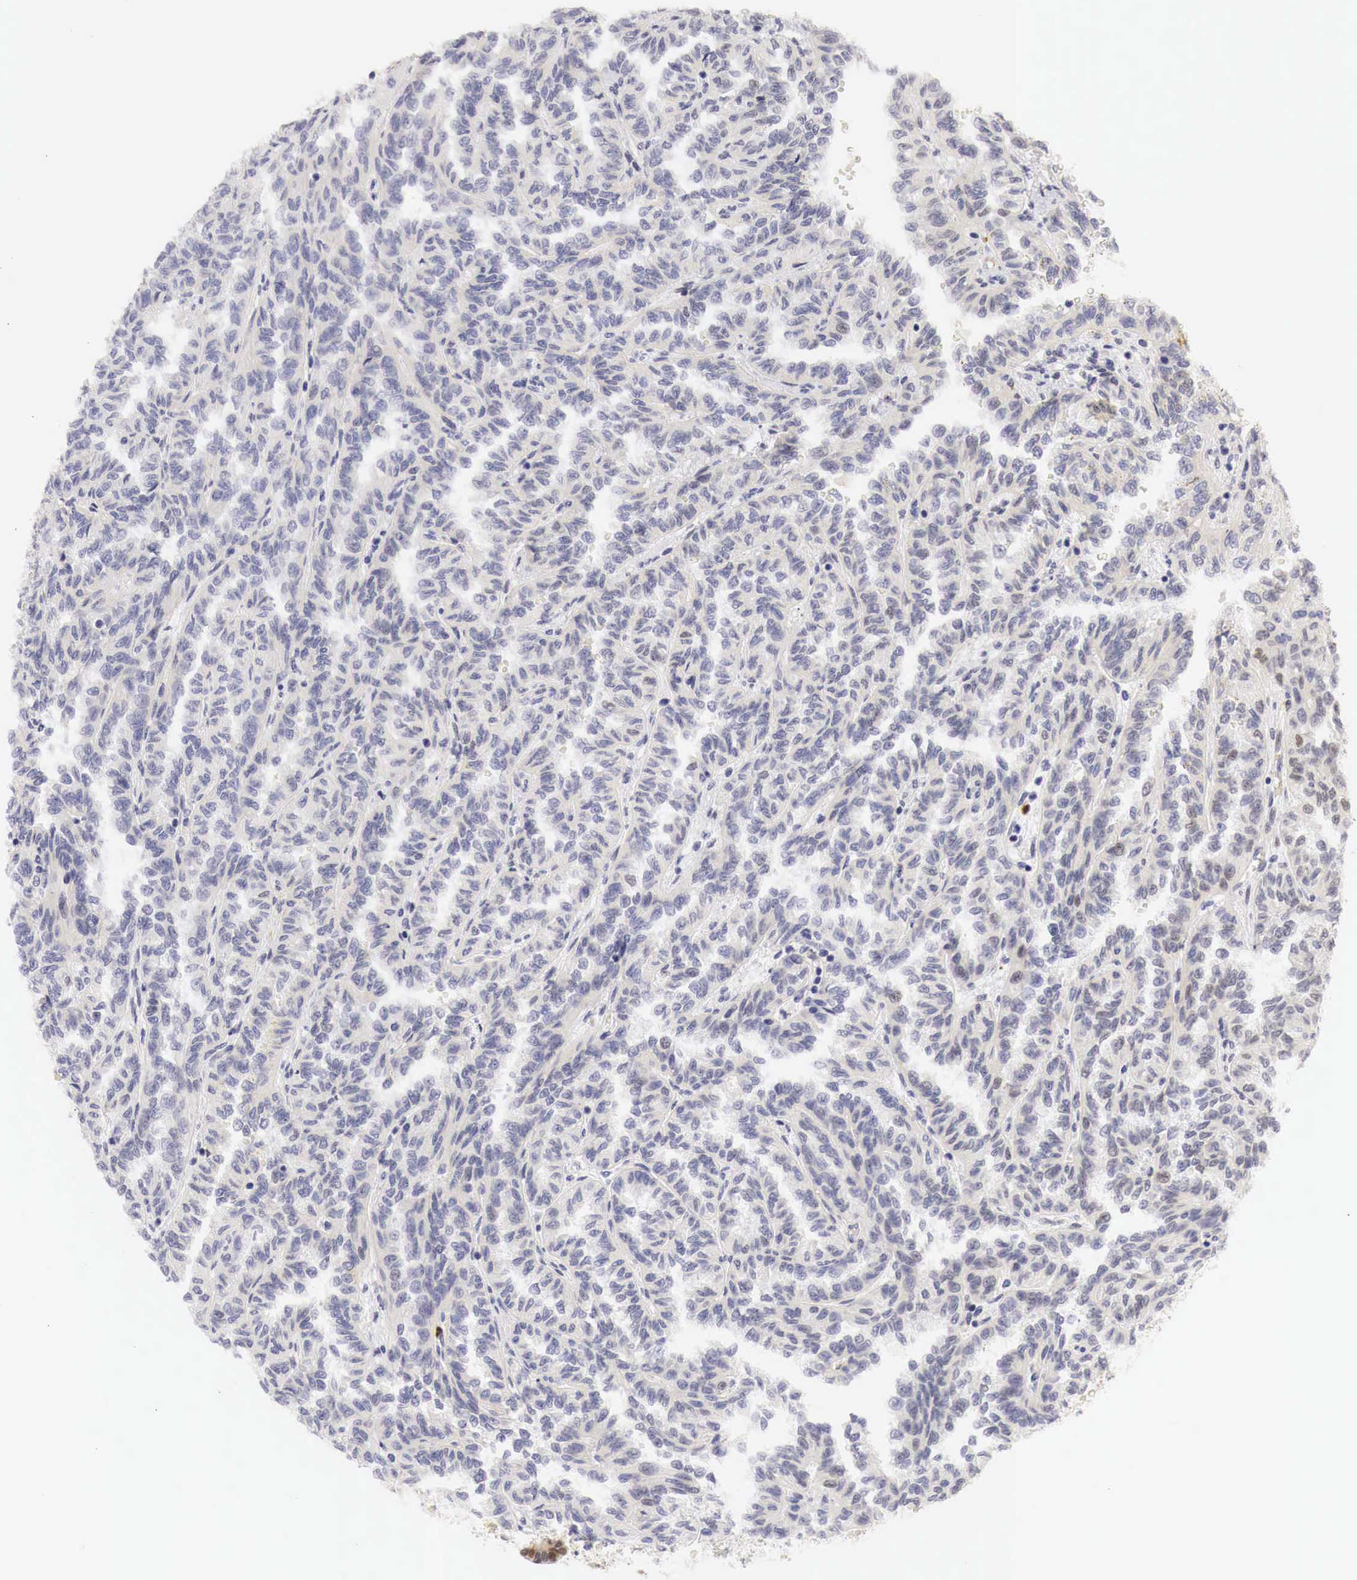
{"staining": {"intensity": "weak", "quantity": "25%-75%", "location": "cytoplasmic/membranous"}, "tissue": "renal cancer", "cell_type": "Tumor cells", "image_type": "cancer", "snomed": [{"axis": "morphology", "description": "Inflammation, NOS"}, {"axis": "morphology", "description": "Adenocarcinoma, NOS"}, {"axis": "topography", "description": "Kidney"}], "caption": "Immunohistochemical staining of human renal cancer demonstrates low levels of weak cytoplasmic/membranous protein positivity in approximately 25%-75% of tumor cells.", "gene": "CASP3", "patient": {"sex": "male", "age": 68}}